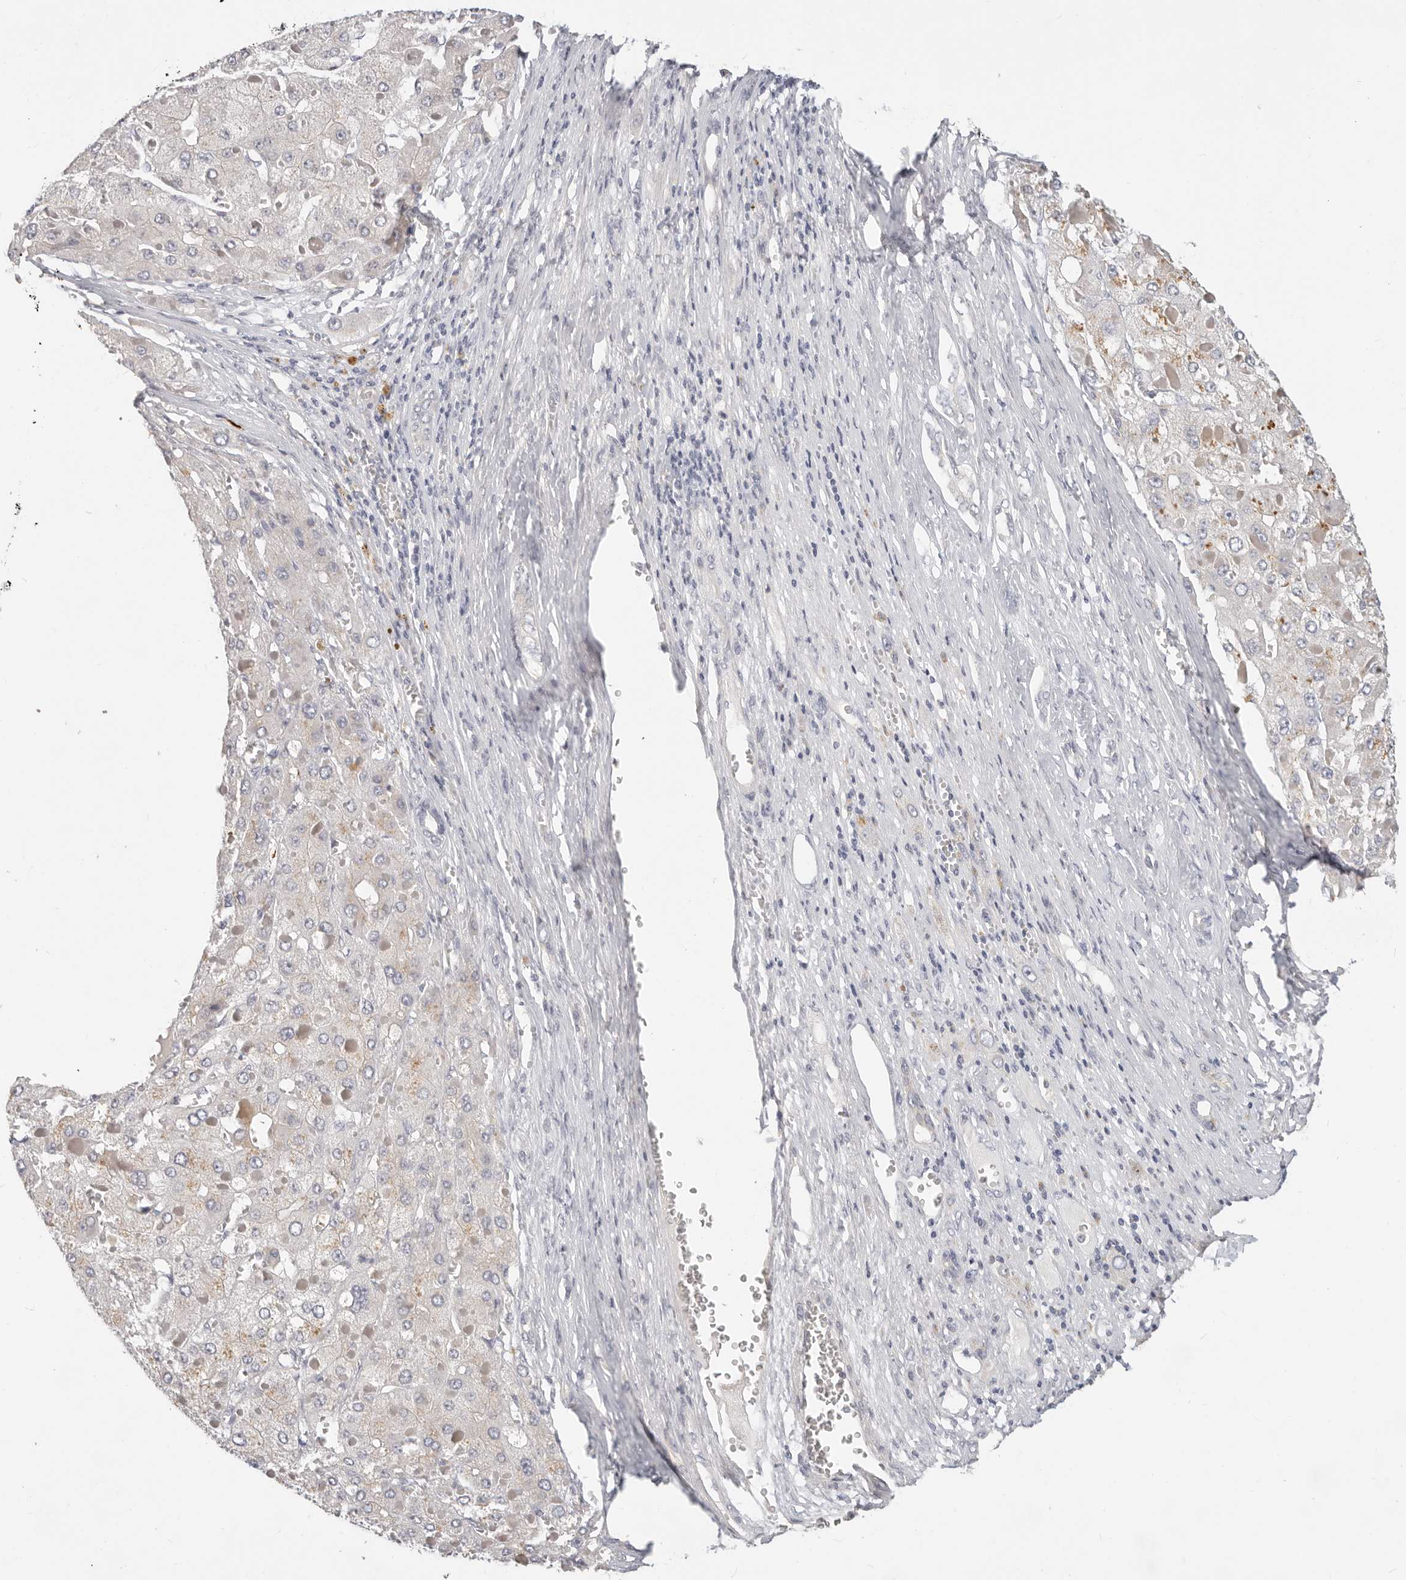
{"staining": {"intensity": "weak", "quantity": "<25%", "location": "cytoplasmic/membranous"}, "tissue": "liver cancer", "cell_type": "Tumor cells", "image_type": "cancer", "snomed": [{"axis": "morphology", "description": "Carcinoma, Hepatocellular, NOS"}, {"axis": "topography", "description": "Liver"}], "caption": "Immunohistochemical staining of liver hepatocellular carcinoma shows no significant expression in tumor cells. (DAB (3,3'-diaminobenzidine) immunohistochemistry with hematoxylin counter stain).", "gene": "TMEM63B", "patient": {"sex": "female", "age": 73}}